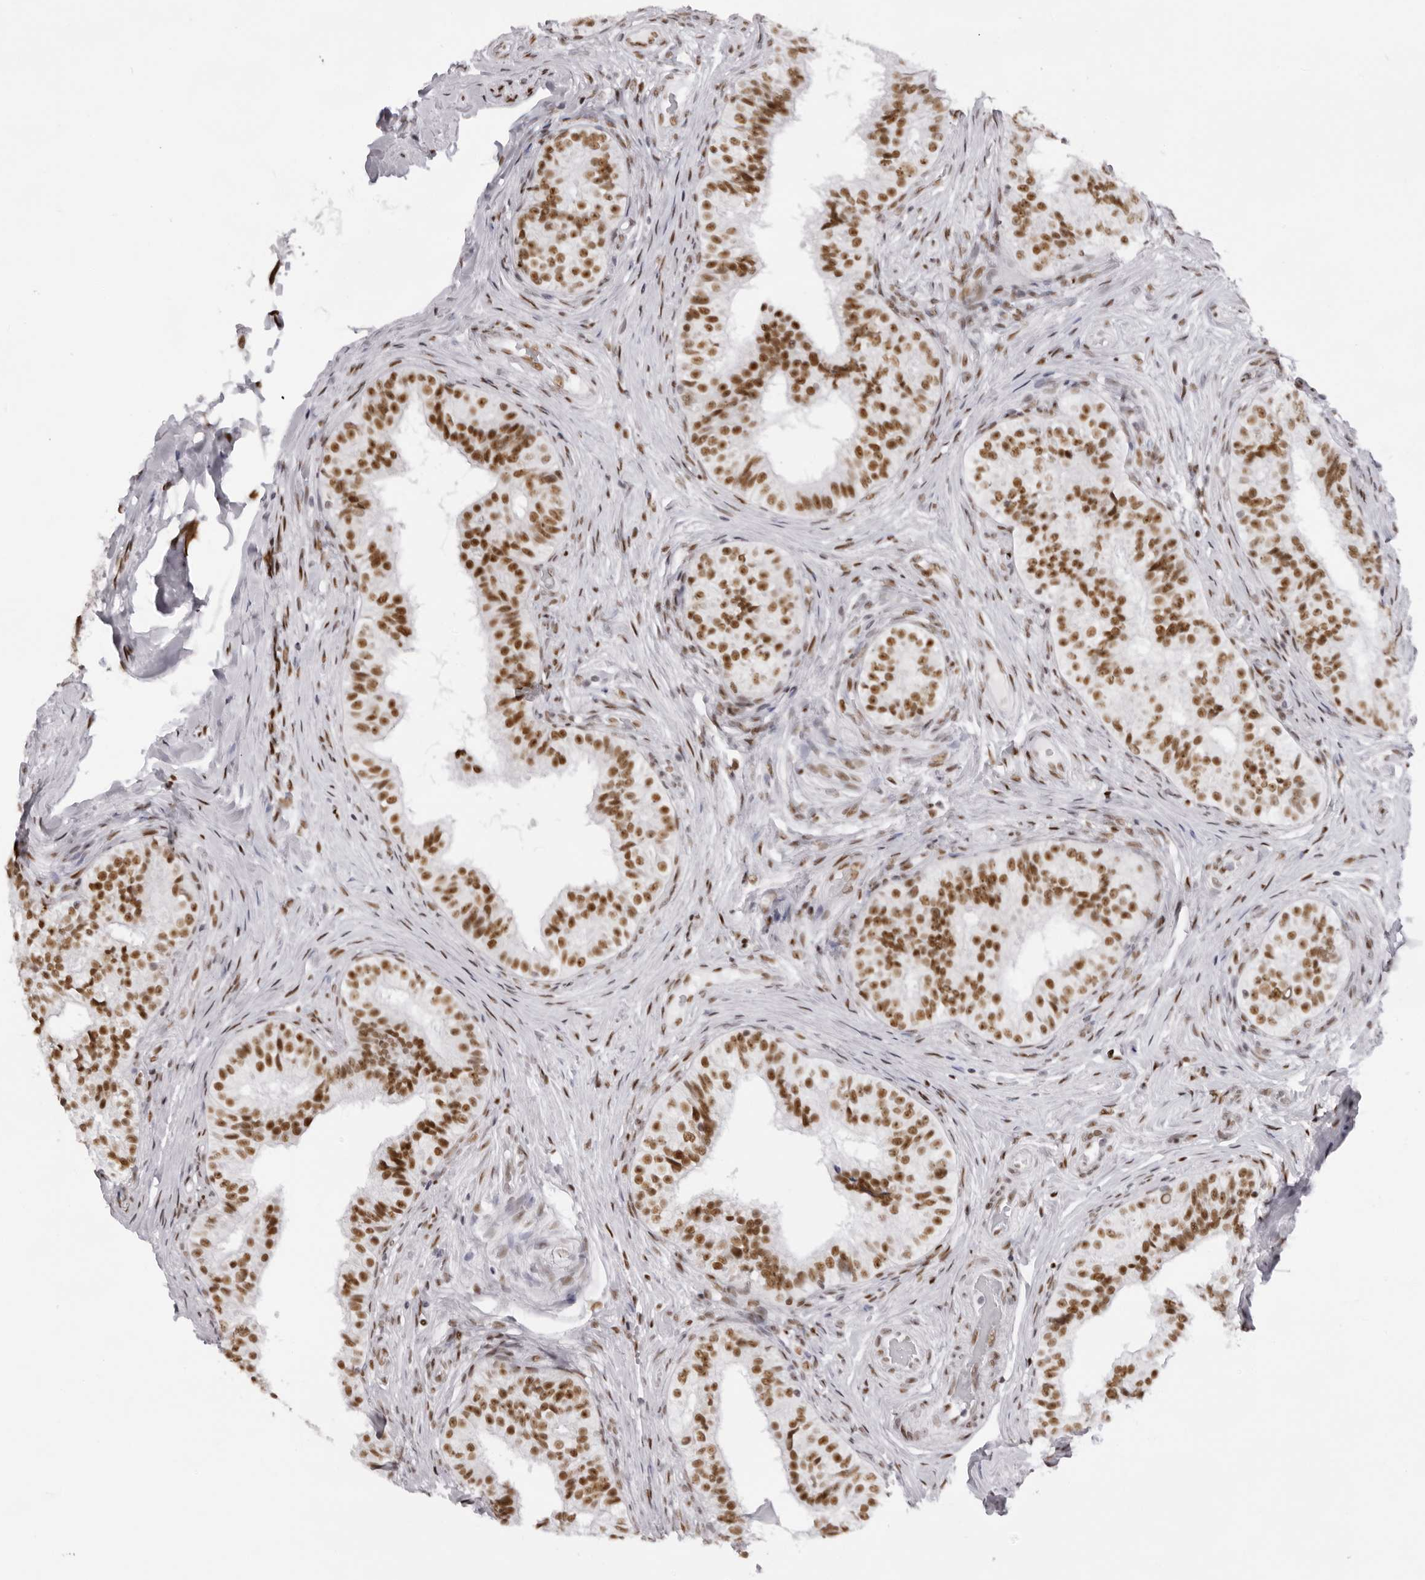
{"staining": {"intensity": "strong", "quantity": ">75%", "location": "nuclear"}, "tissue": "epididymis", "cell_type": "Glandular cells", "image_type": "normal", "snomed": [{"axis": "morphology", "description": "Normal tissue, NOS"}, {"axis": "topography", "description": "Epididymis"}], "caption": "A brown stain shows strong nuclear staining of a protein in glandular cells of unremarkable epididymis. Using DAB (brown) and hematoxylin (blue) stains, captured at high magnification using brightfield microscopy.", "gene": "IRF2BP2", "patient": {"sex": "male", "age": 49}}